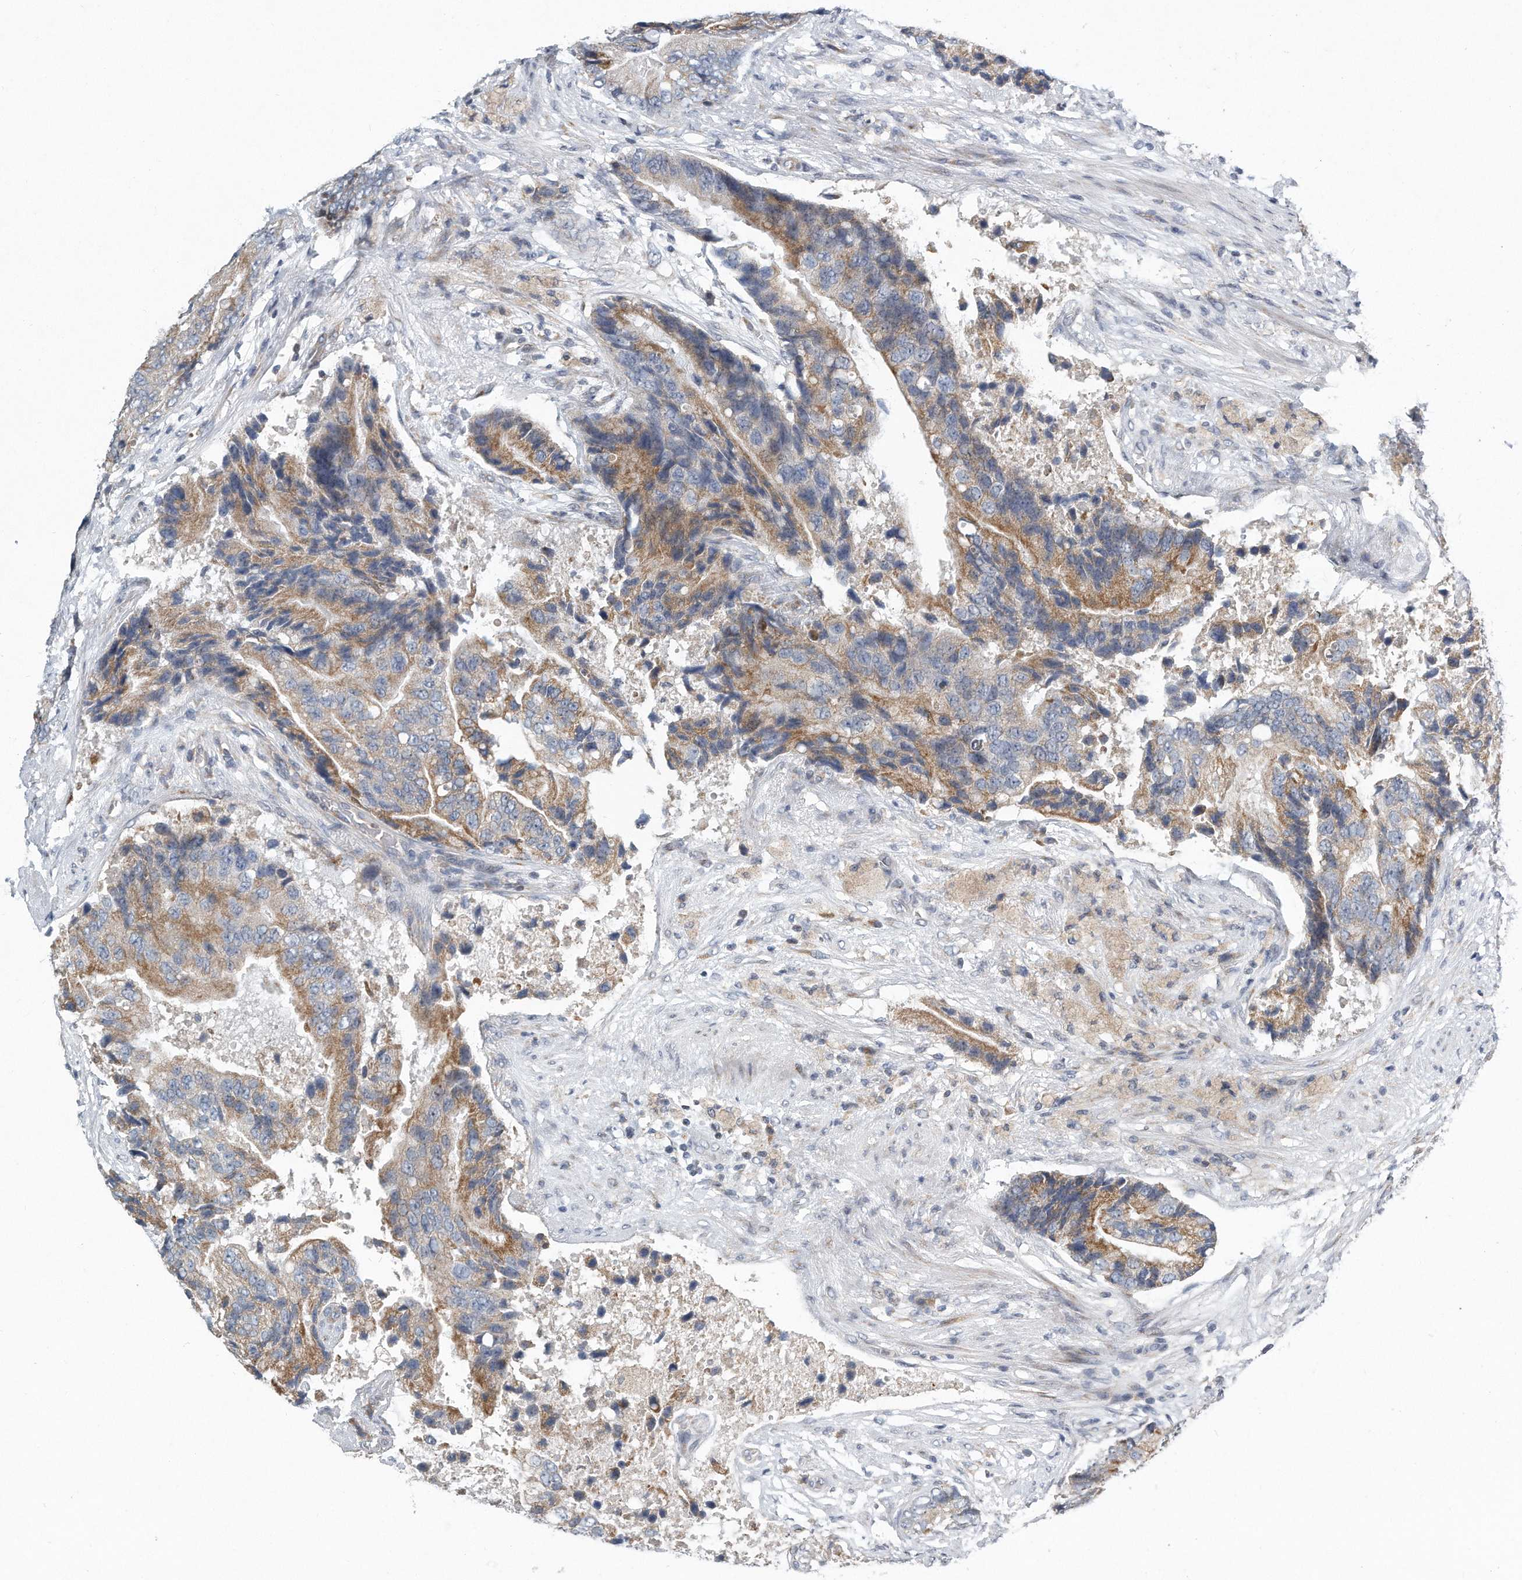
{"staining": {"intensity": "moderate", "quantity": "25%-75%", "location": "cytoplasmic/membranous"}, "tissue": "prostate cancer", "cell_type": "Tumor cells", "image_type": "cancer", "snomed": [{"axis": "morphology", "description": "Adenocarcinoma, High grade"}, {"axis": "topography", "description": "Prostate"}], "caption": "Tumor cells exhibit medium levels of moderate cytoplasmic/membranous expression in about 25%-75% of cells in prostate cancer. The staining was performed using DAB (3,3'-diaminobenzidine), with brown indicating positive protein expression. Nuclei are stained blue with hematoxylin.", "gene": "VLDLR", "patient": {"sex": "male", "age": 70}}